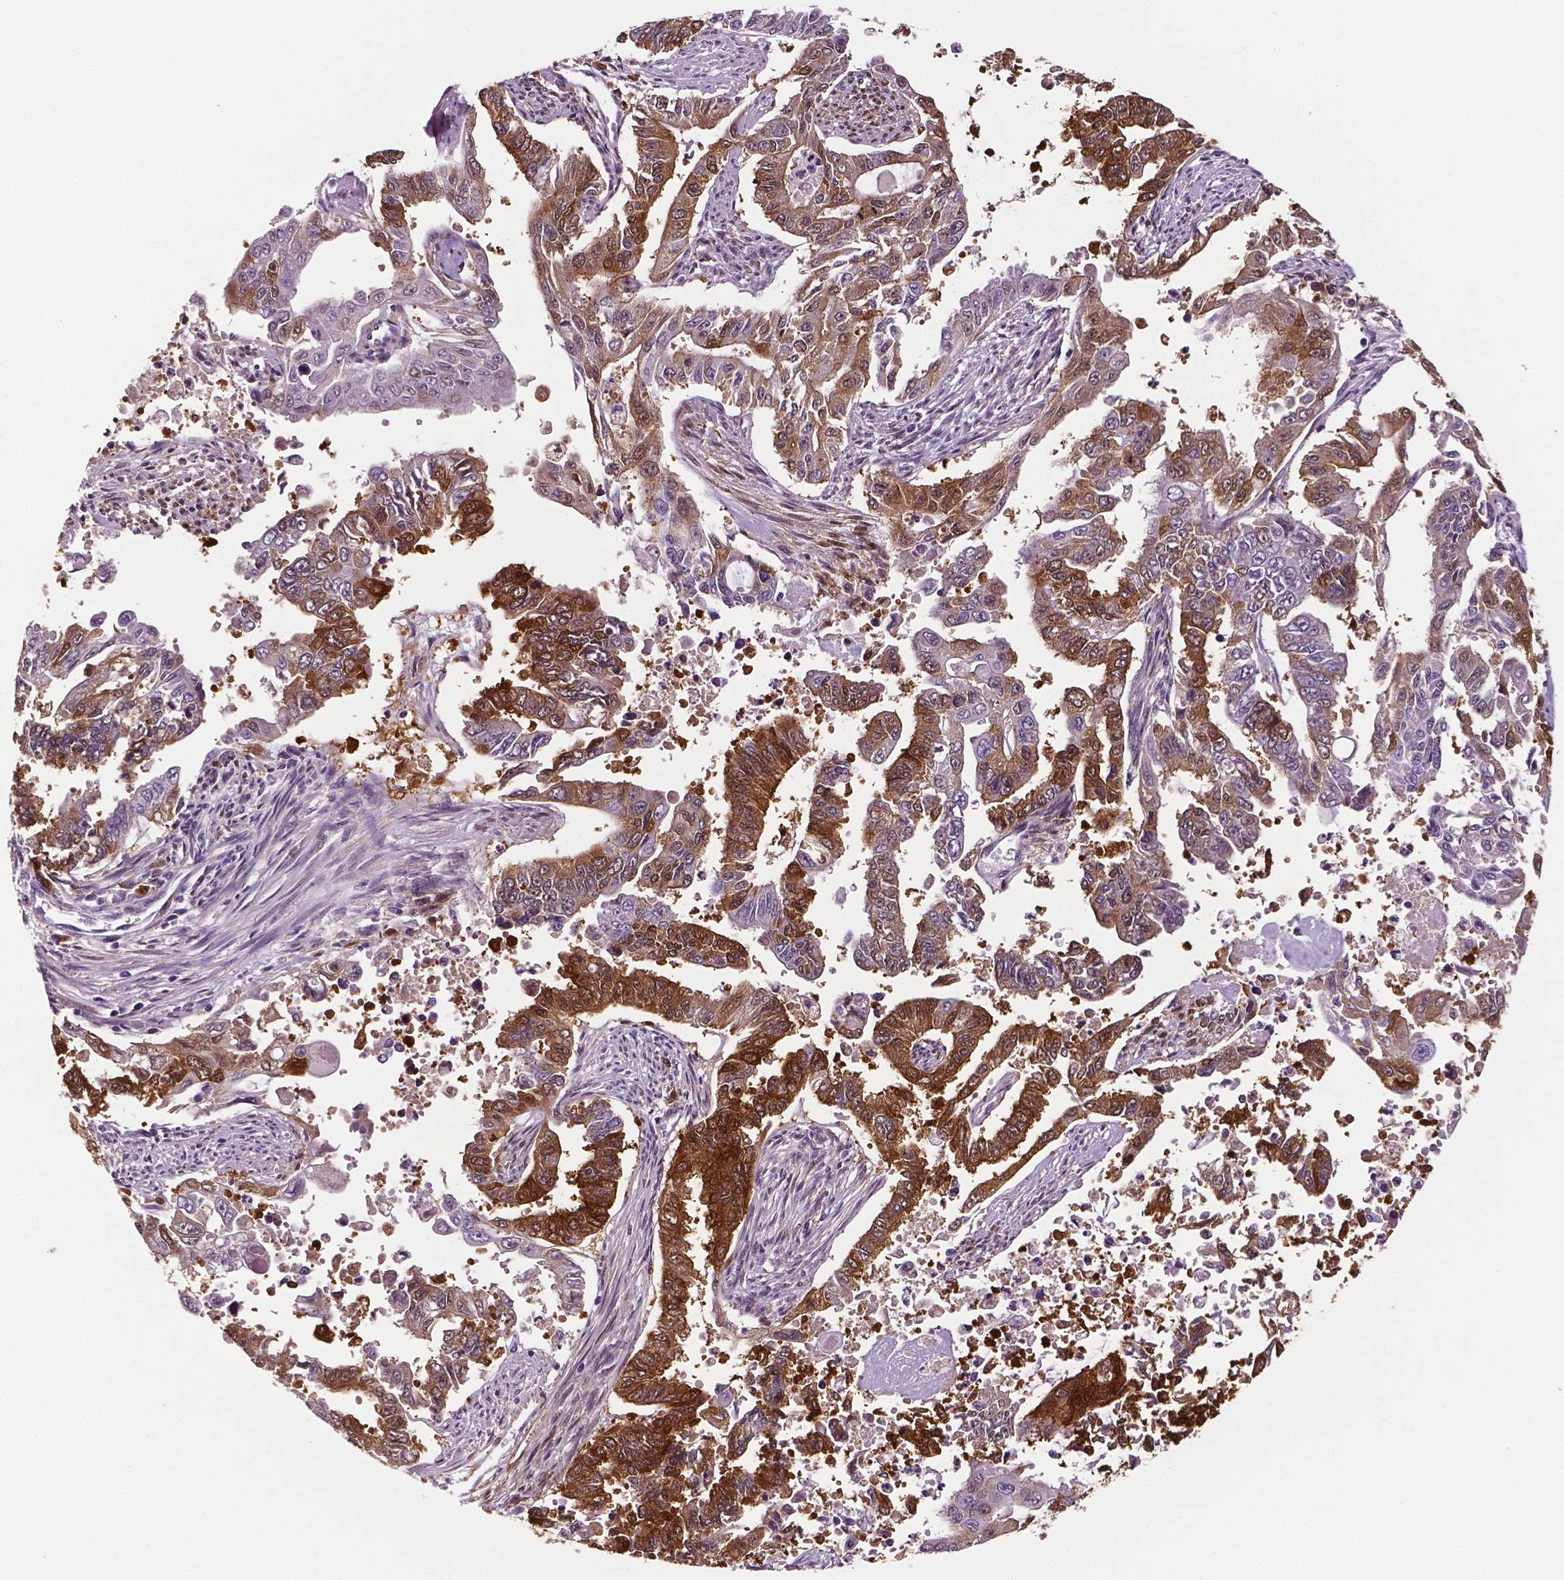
{"staining": {"intensity": "strong", "quantity": "25%-75%", "location": "cytoplasmic/membranous,nuclear"}, "tissue": "endometrial cancer", "cell_type": "Tumor cells", "image_type": "cancer", "snomed": [{"axis": "morphology", "description": "Adenocarcinoma, NOS"}, {"axis": "topography", "description": "Uterus"}], "caption": "Tumor cells show high levels of strong cytoplasmic/membranous and nuclear staining in approximately 25%-75% of cells in human endometrial cancer (adenocarcinoma). (brown staining indicates protein expression, while blue staining denotes nuclei).", "gene": "PHGDH", "patient": {"sex": "female", "age": 59}}